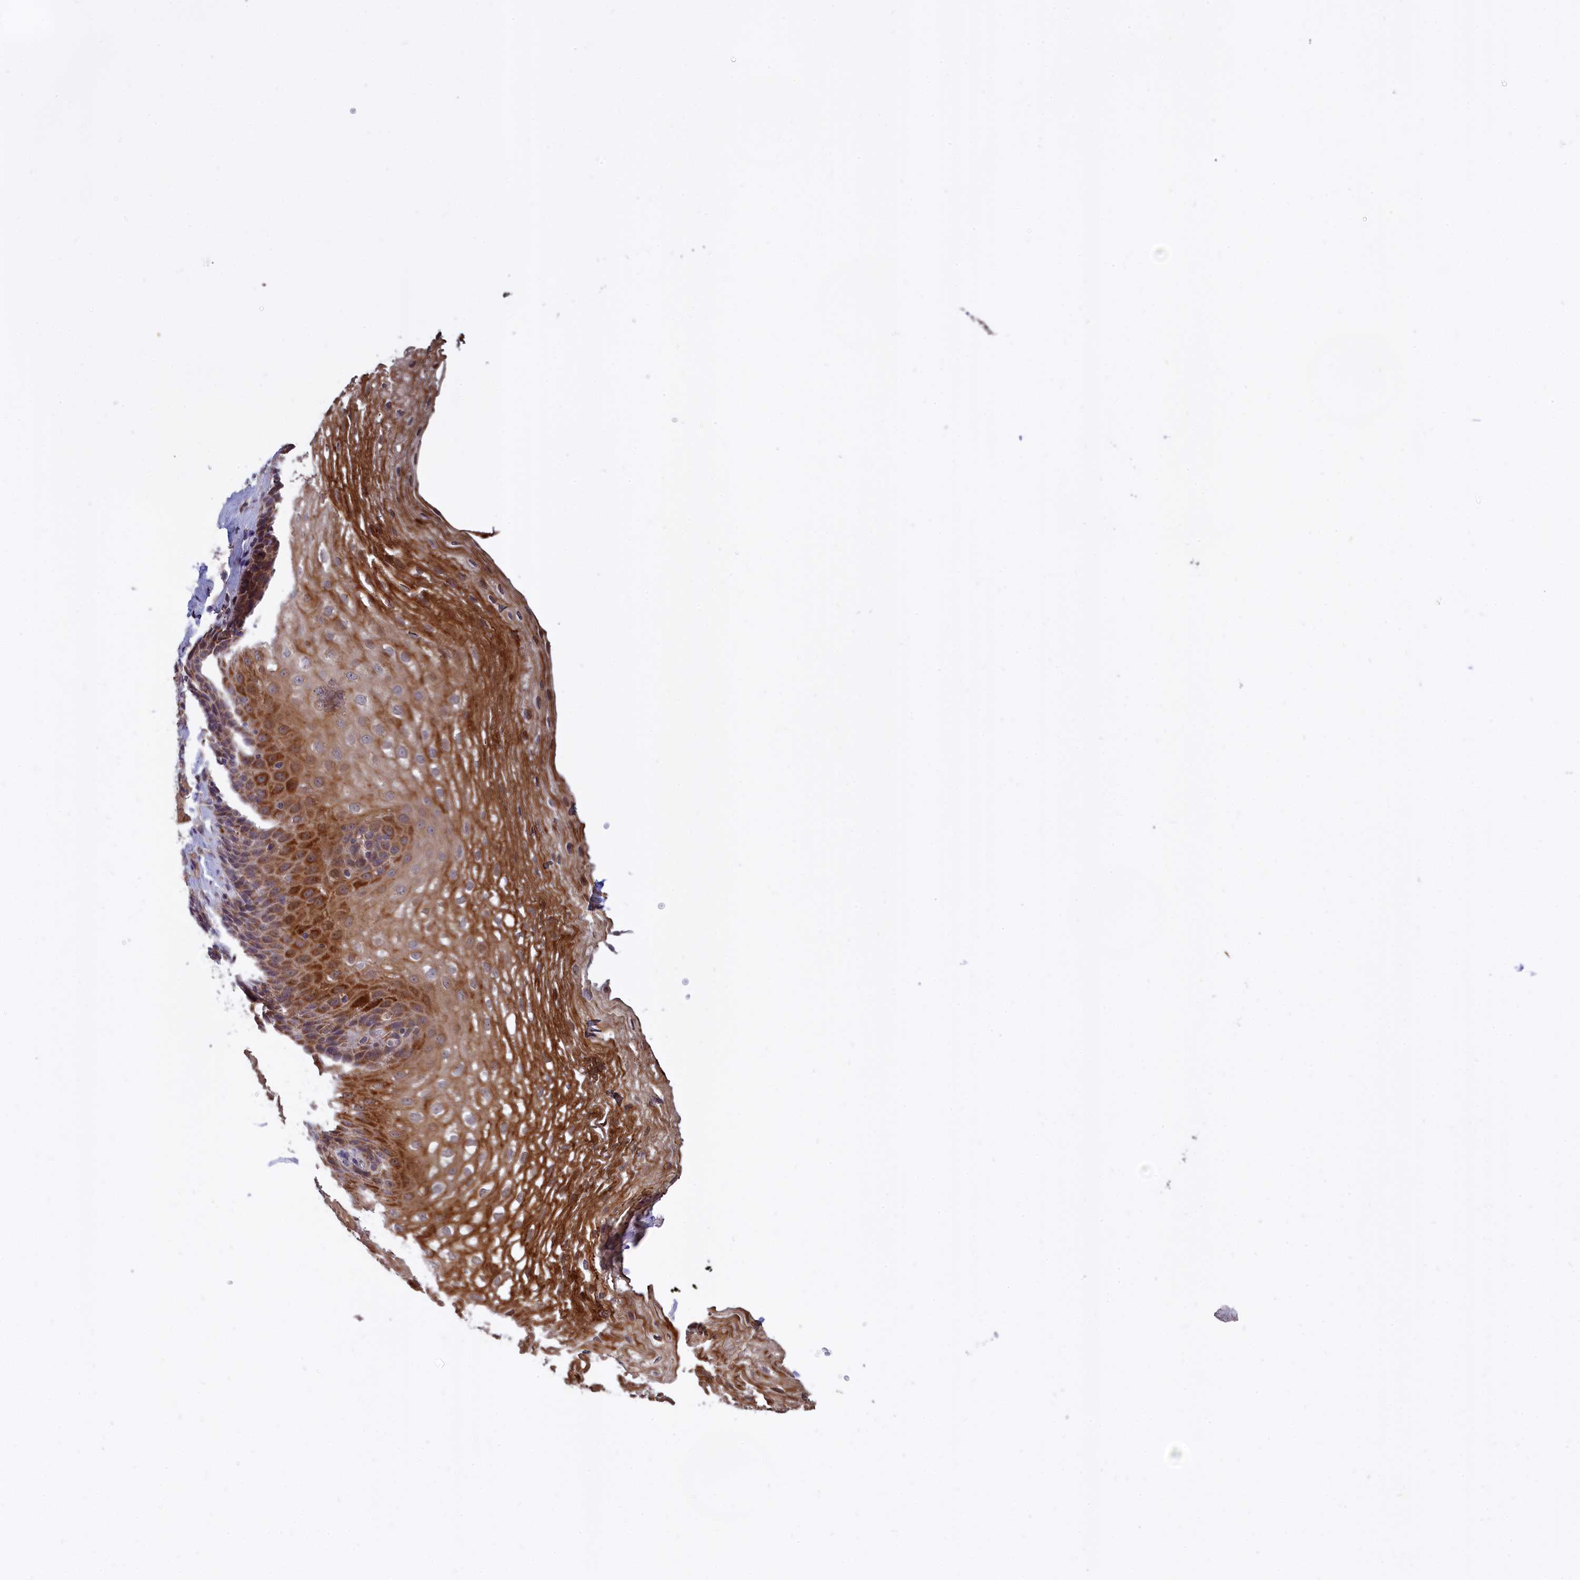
{"staining": {"intensity": "strong", "quantity": "25%-75%", "location": "cytoplasmic/membranous"}, "tissue": "esophagus", "cell_type": "Squamous epithelial cells", "image_type": "normal", "snomed": [{"axis": "morphology", "description": "Normal tissue, NOS"}, {"axis": "topography", "description": "Esophagus"}], "caption": "Protein positivity by IHC shows strong cytoplasmic/membranous positivity in about 25%-75% of squamous epithelial cells in normal esophagus.", "gene": "EPB41L4B", "patient": {"sex": "female", "age": 66}}